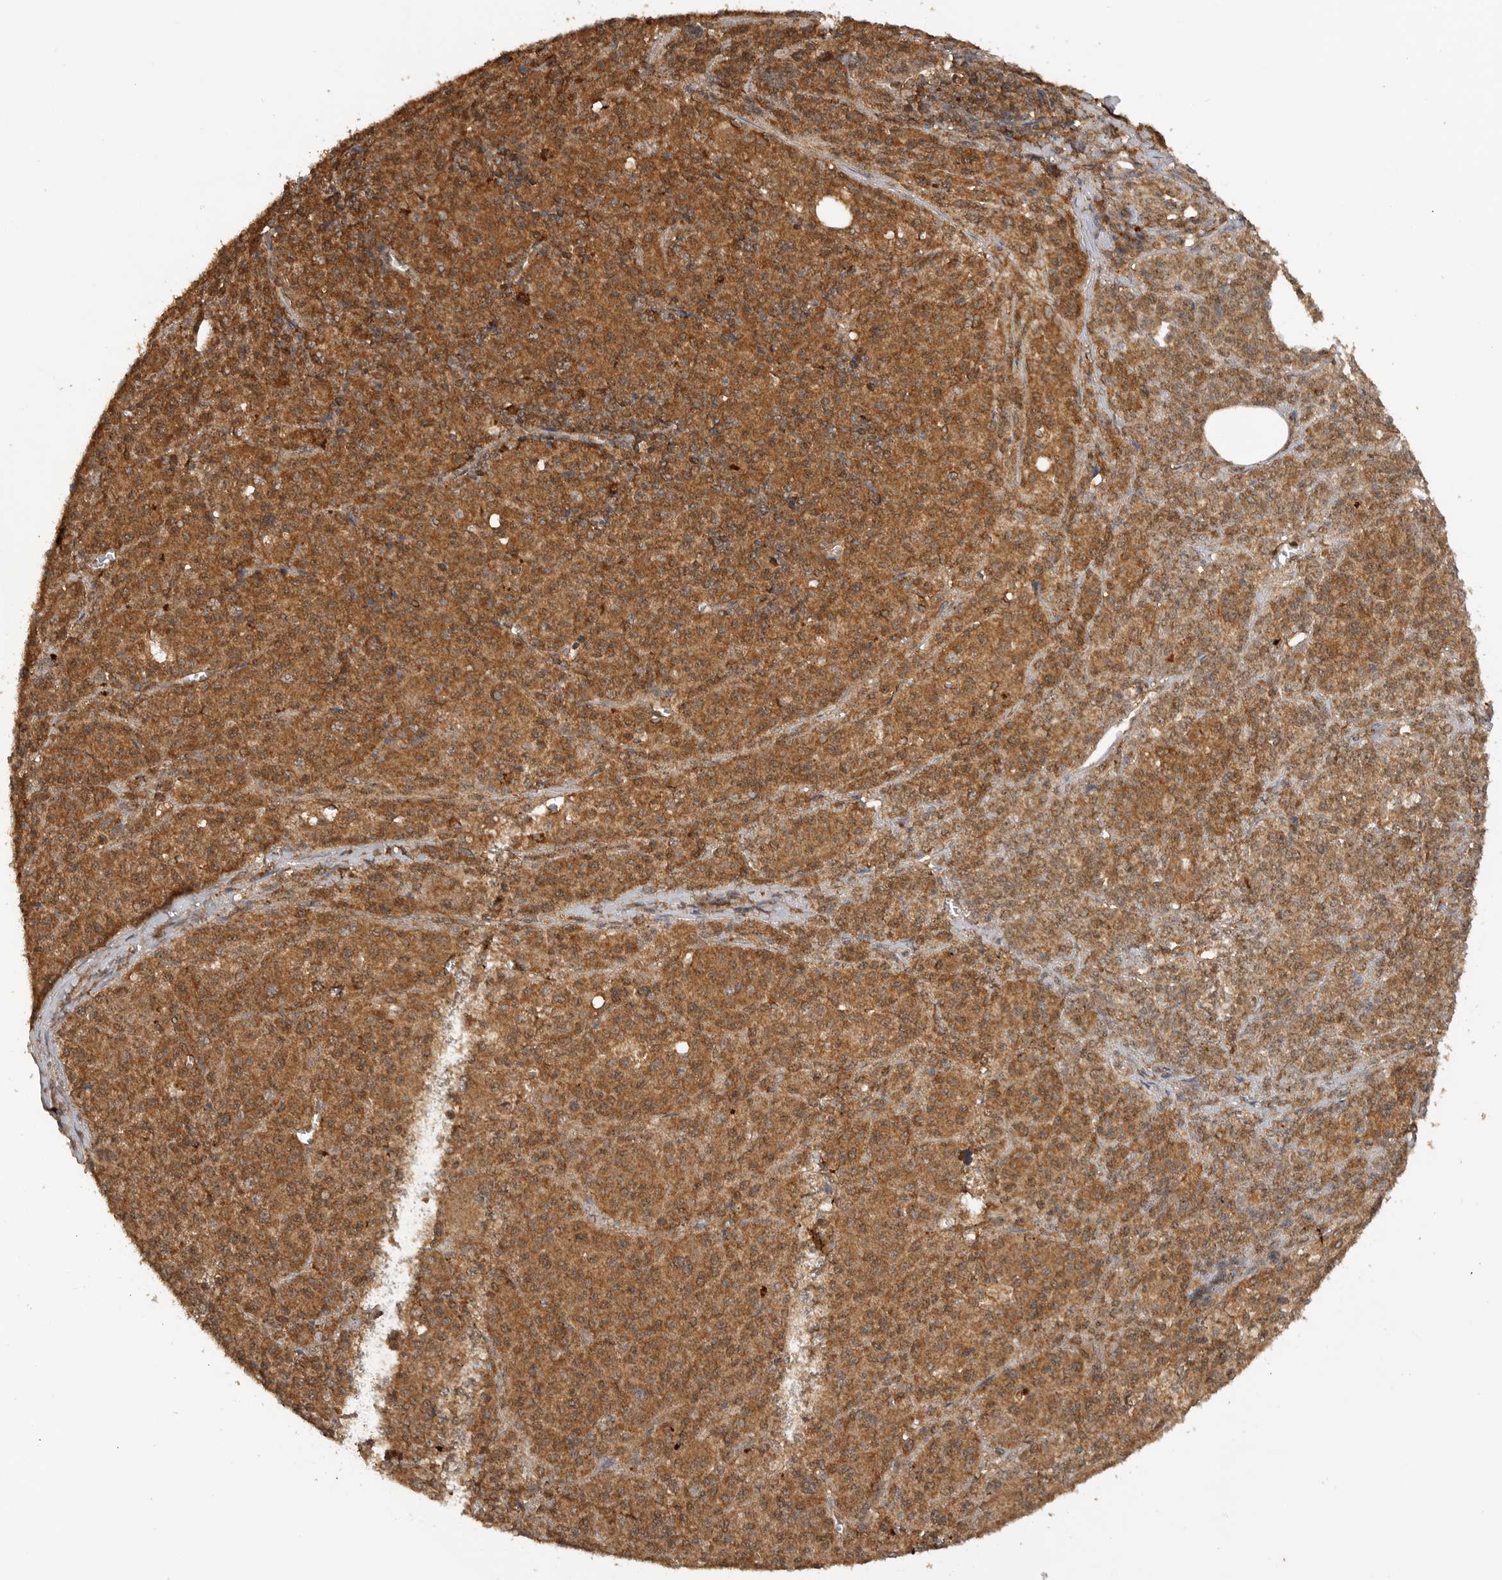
{"staining": {"intensity": "moderate", "quantity": ">75%", "location": "cytoplasmic/membranous"}, "tissue": "melanoma", "cell_type": "Tumor cells", "image_type": "cancer", "snomed": [{"axis": "morphology", "description": "Malignant melanoma, Metastatic site"}, {"axis": "topography", "description": "Skin"}], "caption": "Melanoma stained with a brown dye exhibits moderate cytoplasmic/membranous positive expression in about >75% of tumor cells.", "gene": "ICOSLG", "patient": {"sex": "female", "age": 74}}